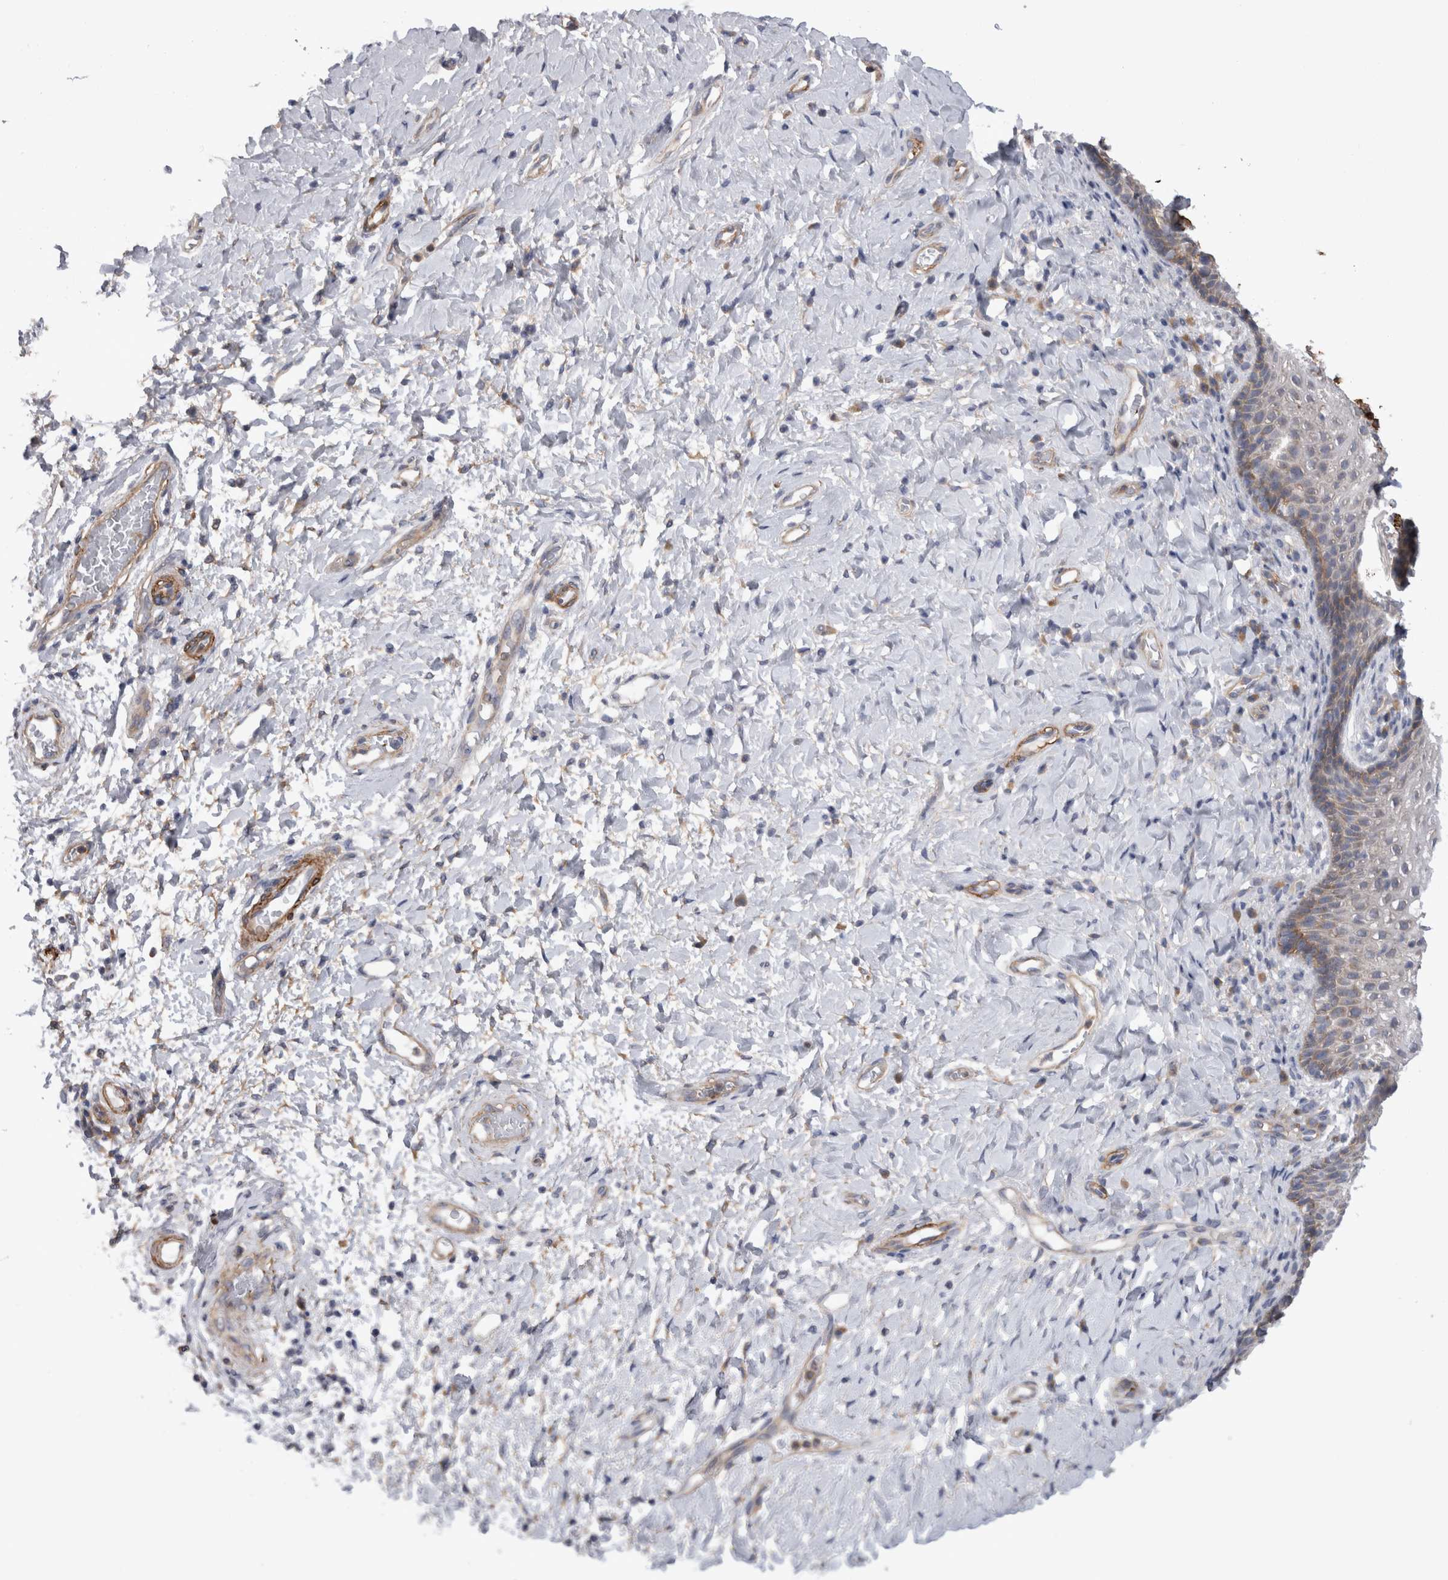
{"staining": {"intensity": "weak", "quantity": "<25%", "location": "cytoplasmic/membranous"}, "tissue": "vagina", "cell_type": "Squamous epithelial cells", "image_type": "normal", "snomed": [{"axis": "morphology", "description": "Normal tissue, NOS"}, {"axis": "topography", "description": "Vagina"}], "caption": "DAB (3,3'-diaminobenzidine) immunohistochemical staining of unremarkable vagina shows no significant positivity in squamous epithelial cells. Nuclei are stained in blue.", "gene": "EPRS1", "patient": {"sex": "female", "age": 60}}